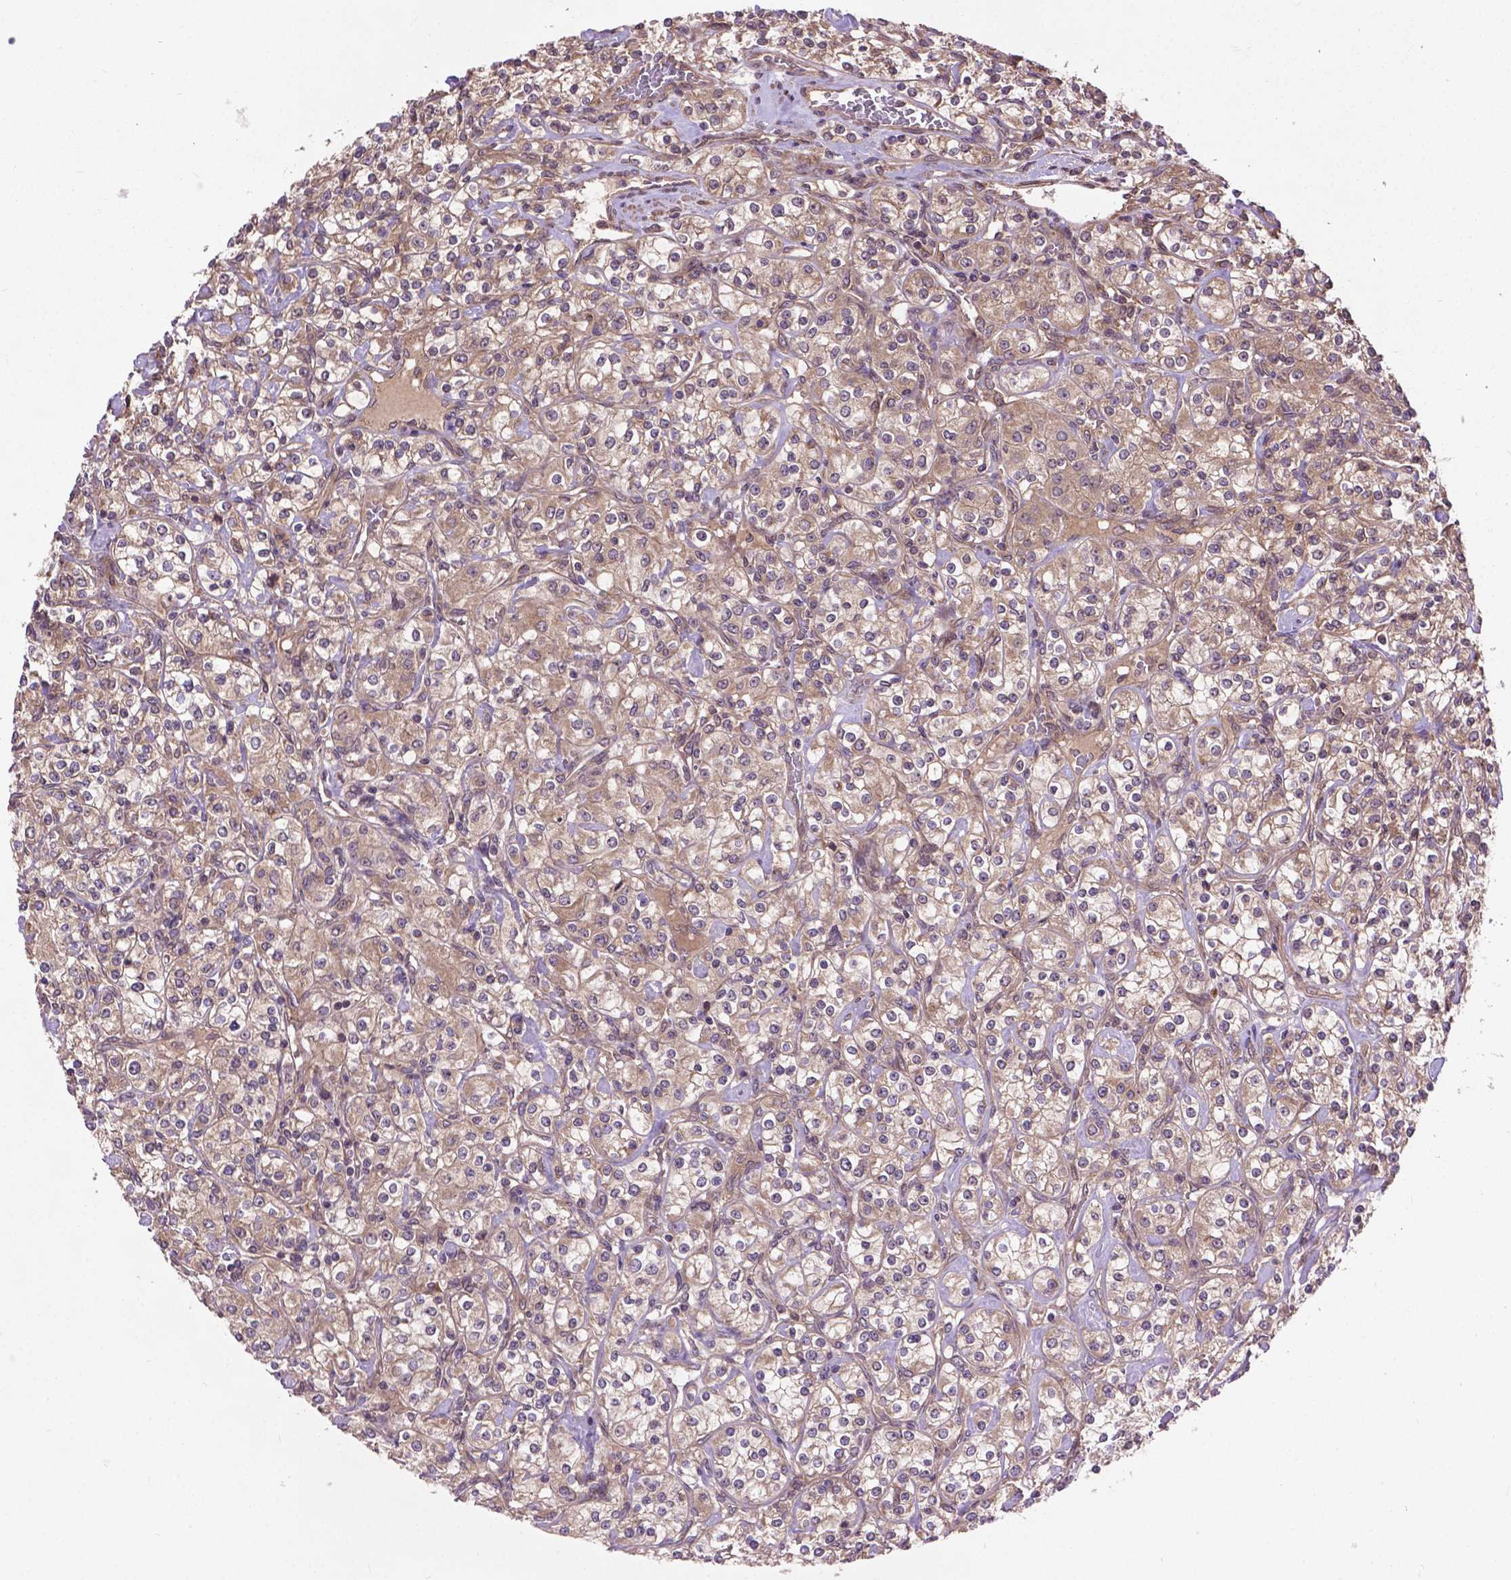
{"staining": {"intensity": "weak", "quantity": ">75%", "location": "cytoplasmic/membranous"}, "tissue": "renal cancer", "cell_type": "Tumor cells", "image_type": "cancer", "snomed": [{"axis": "morphology", "description": "Adenocarcinoma, NOS"}, {"axis": "topography", "description": "Kidney"}], "caption": "Renal cancer (adenocarcinoma) tissue exhibits weak cytoplasmic/membranous expression in about >75% of tumor cells", "gene": "ZNF616", "patient": {"sex": "male", "age": 77}}